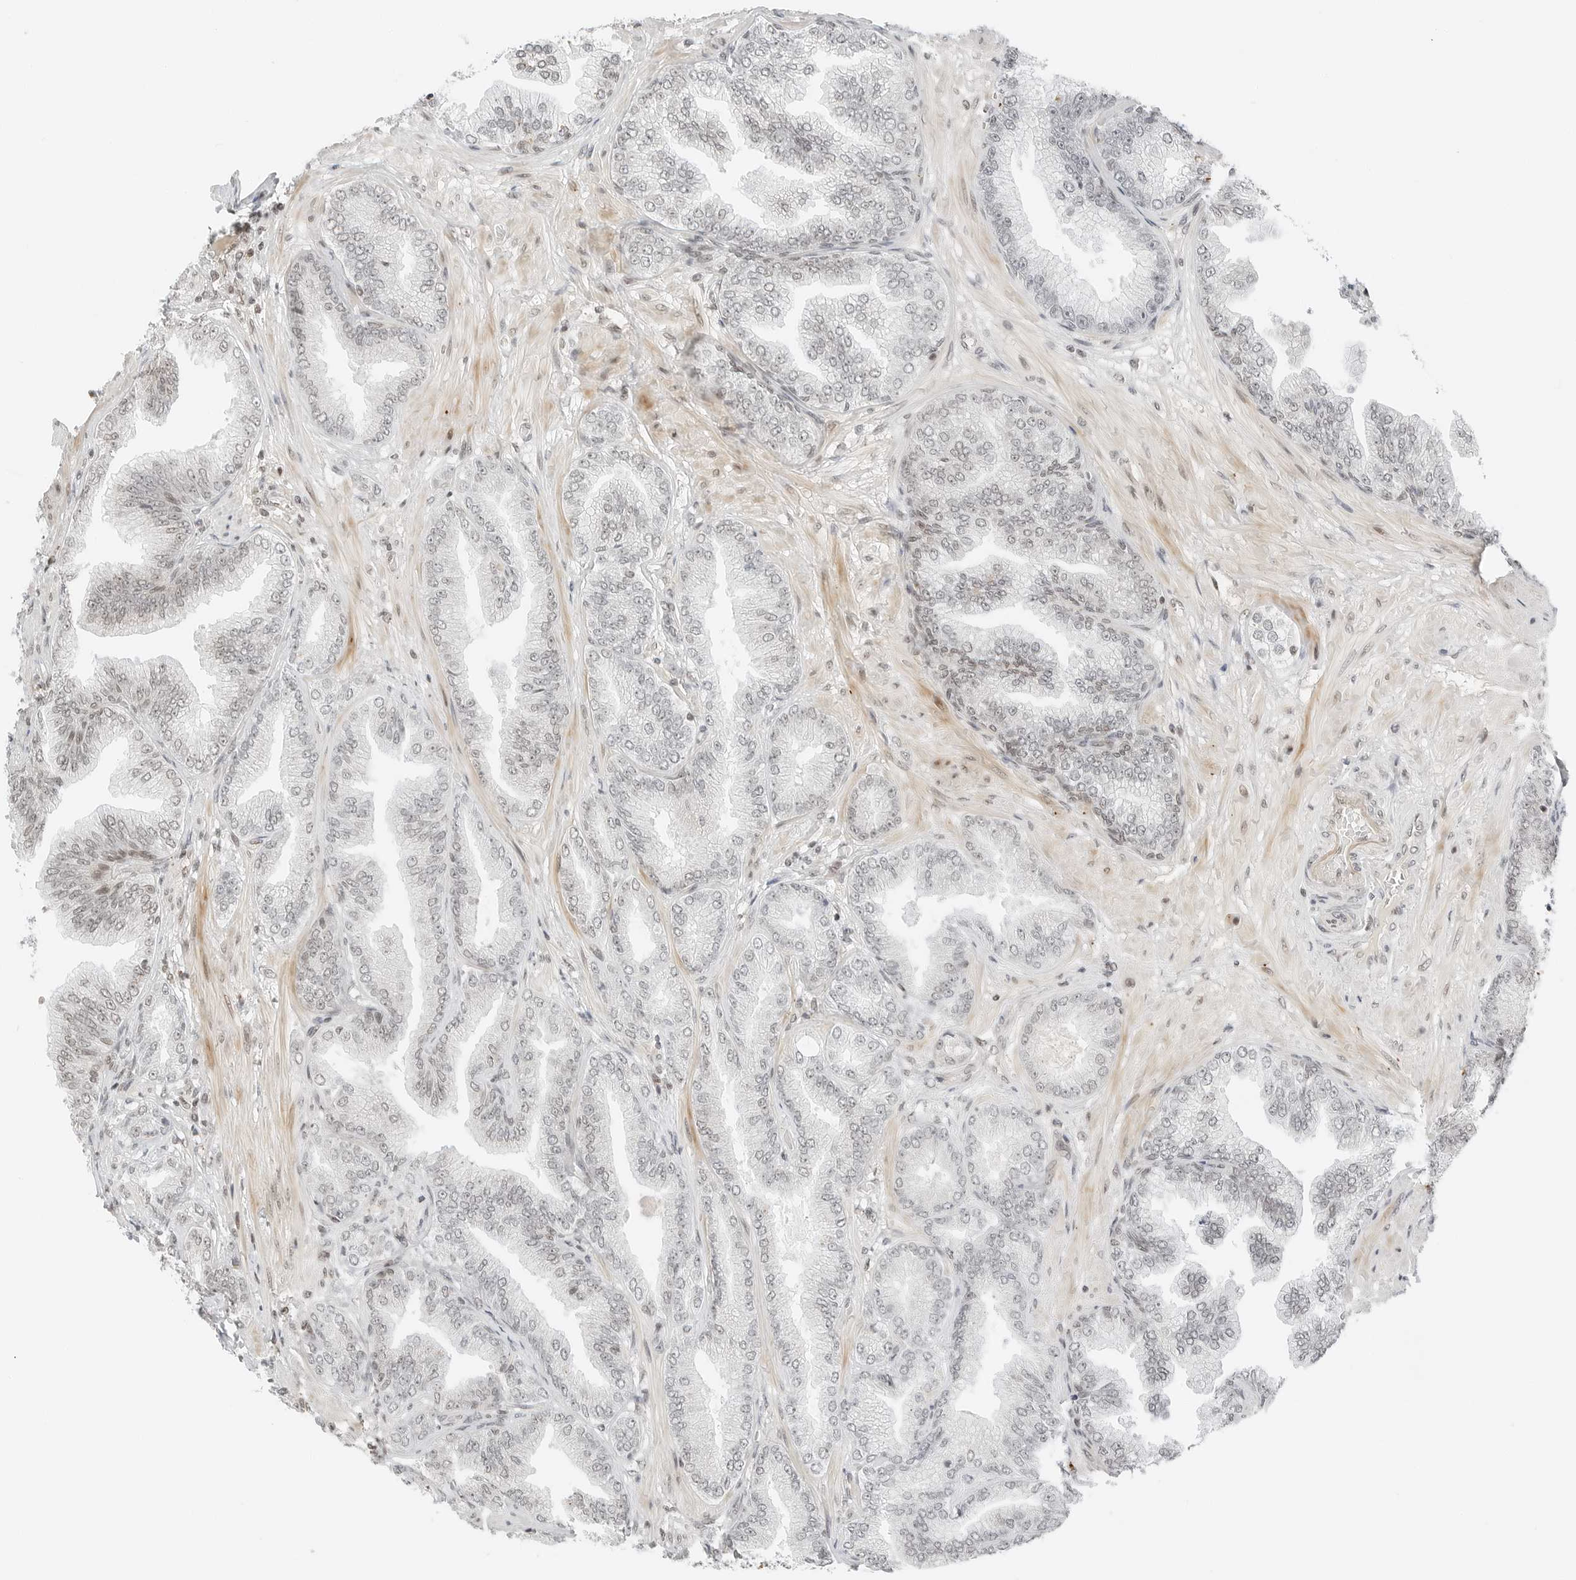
{"staining": {"intensity": "weak", "quantity": "<25%", "location": "nuclear"}, "tissue": "prostate cancer", "cell_type": "Tumor cells", "image_type": "cancer", "snomed": [{"axis": "morphology", "description": "Adenocarcinoma, Low grade"}, {"axis": "topography", "description": "Prostate"}], "caption": "The micrograph displays no significant positivity in tumor cells of prostate adenocarcinoma (low-grade).", "gene": "CRTC2", "patient": {"sex": "male", "age": 63}}